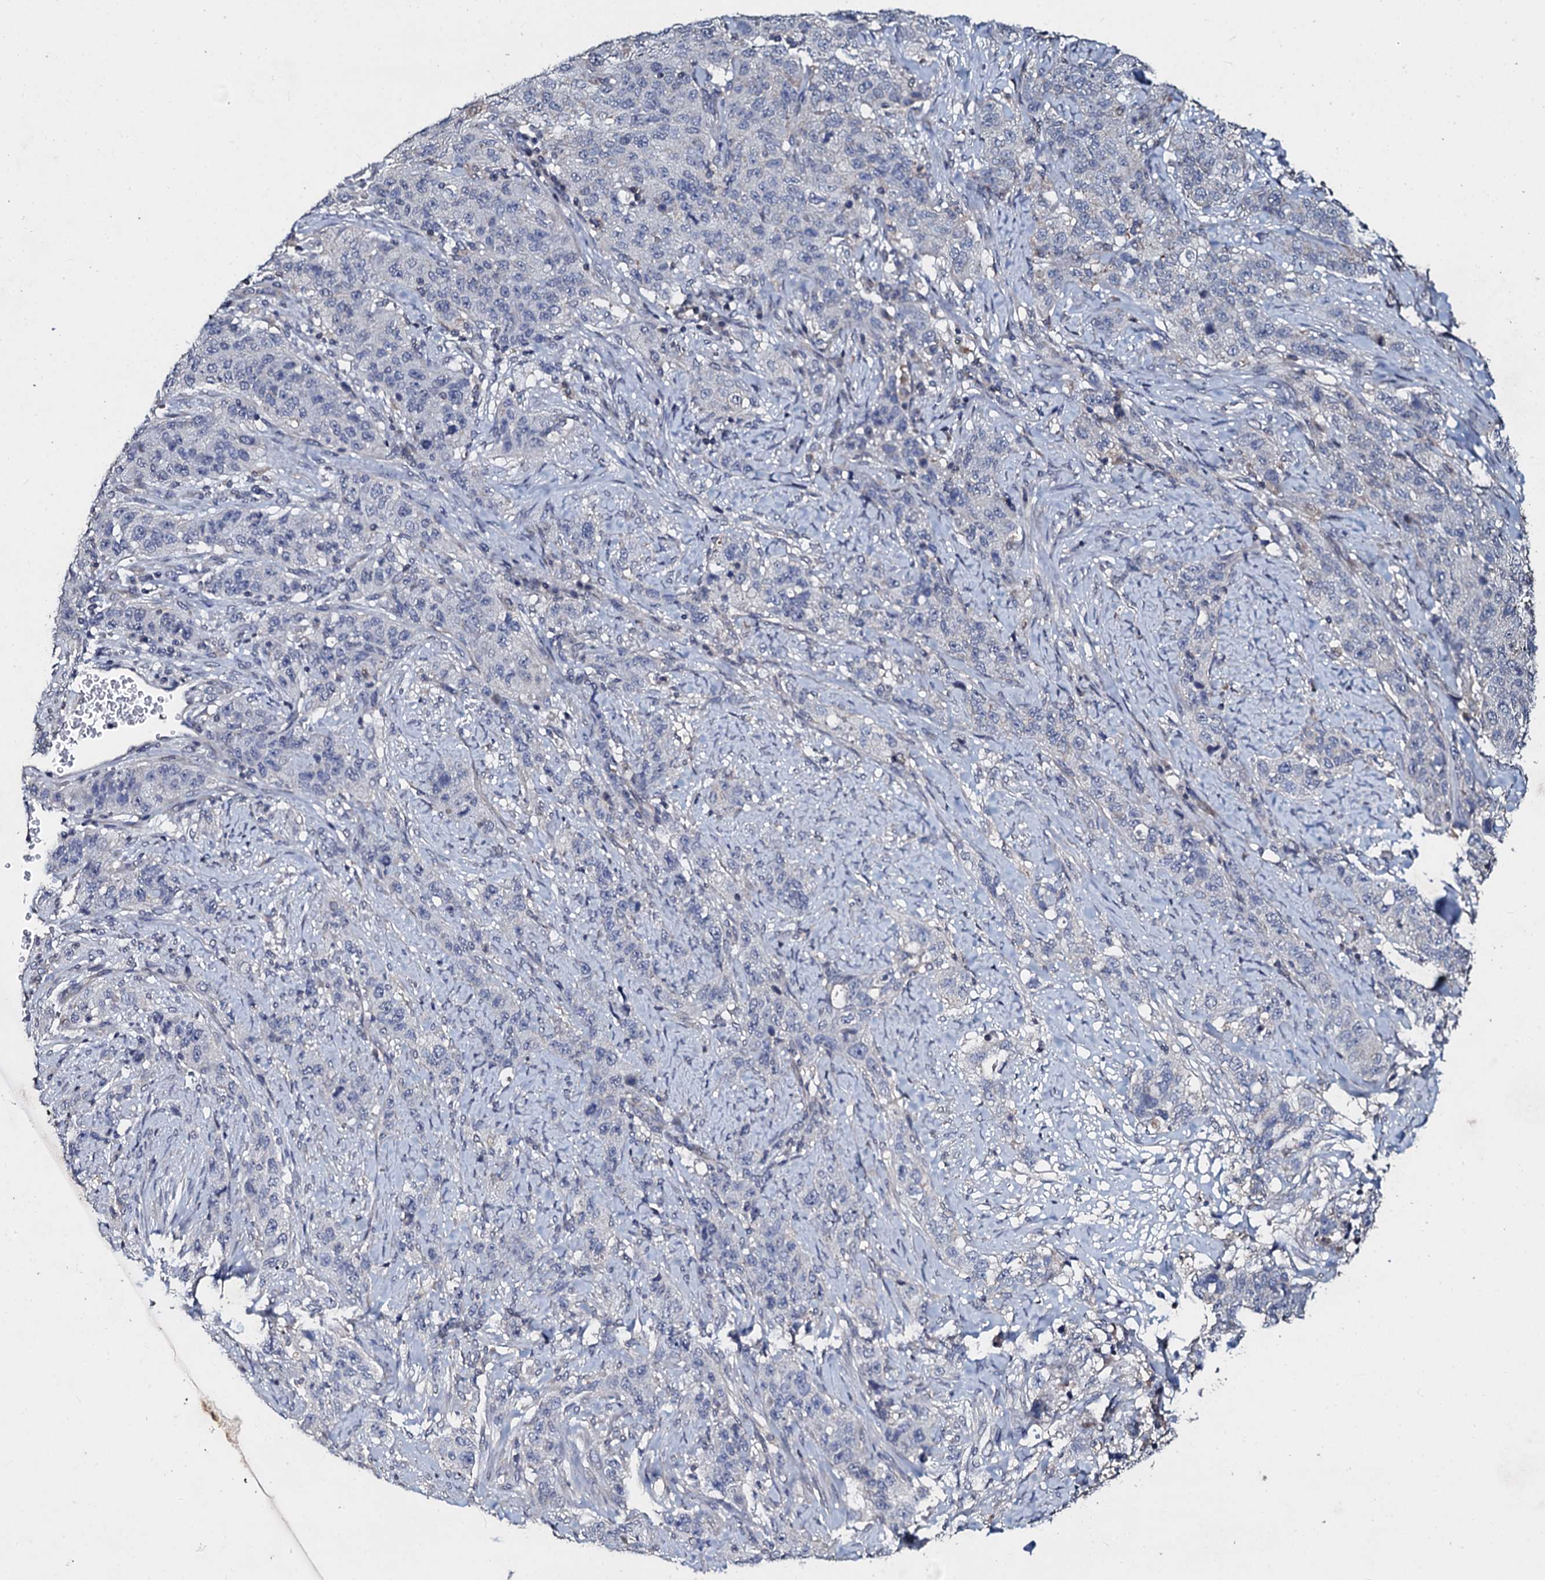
{"staining": {"intensity": "negative", "quantity": "none", "location": "none"}, "tissue": "stomach cancer", "cell_type": "Tumor cells", "image_type": "cancer", "snomed": [{"axis": "morphology", "description": "Adenocarcinoma, NOS"}, {"axis": "topography", "description": "Stomach"}], "caption": "Human stomach adenocarcinoma stained for a protein using immunohistochemistry exhibits no positivity in tumor cells.", "gene": "SLC37A4", "patient": {"sex": "male", "age": 48}}